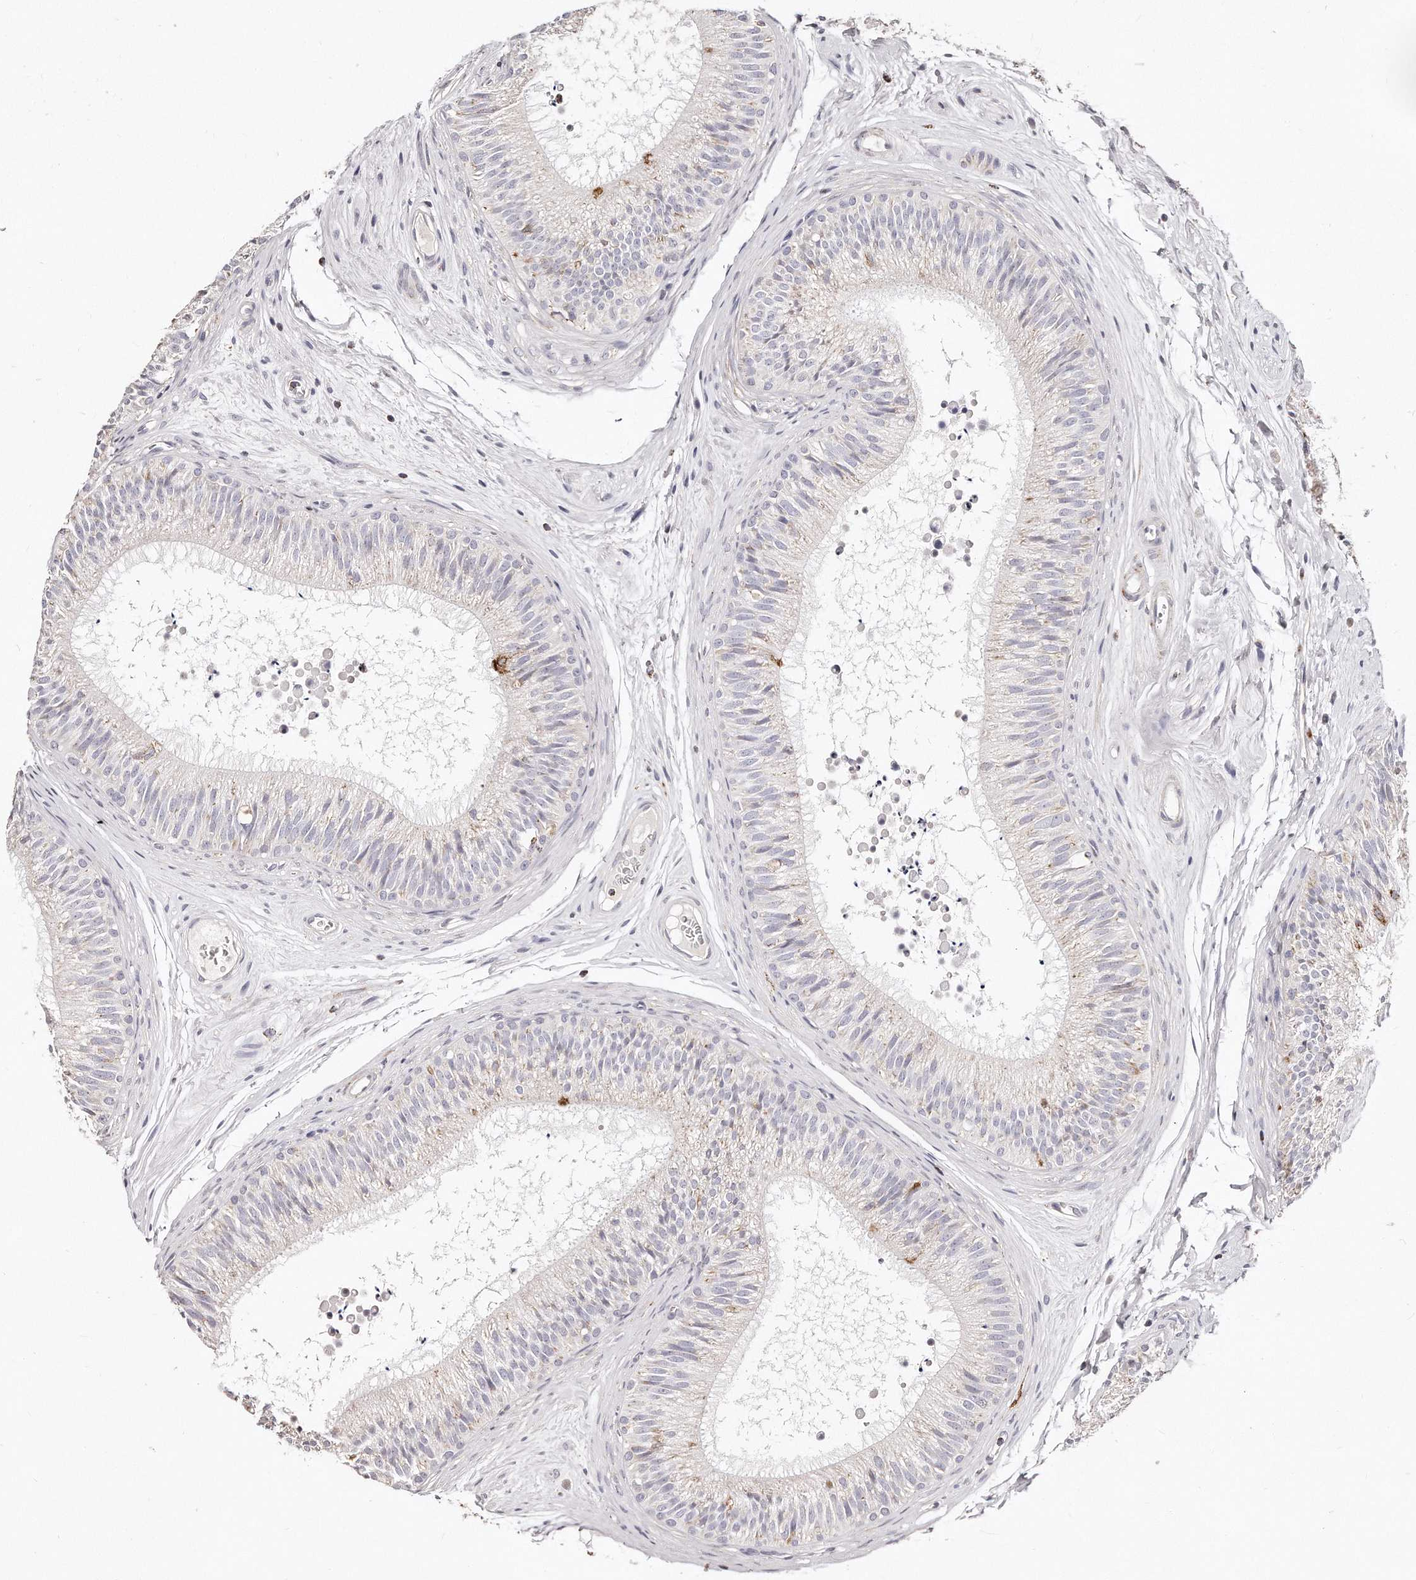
{"staining": {"intensity": "moderate", "quantity": "<25%", "location": "cytoplasmic/membranous"}, "tissue": "epididymis", "cell_type": "Glandular cells", "image_type": "normal", "snomed": [{"axis": "morphology", "description": "Normal tissue, NOS"}, {"axis": "topography", "description": "Epididymis"}], "caption": "Epididymis stained with IHC displays moderate cytoplasmic/membranous staining in about <25% of glandular cells.", "gene": "RTKN", "patient": {"sex": "male", "age": 29}}